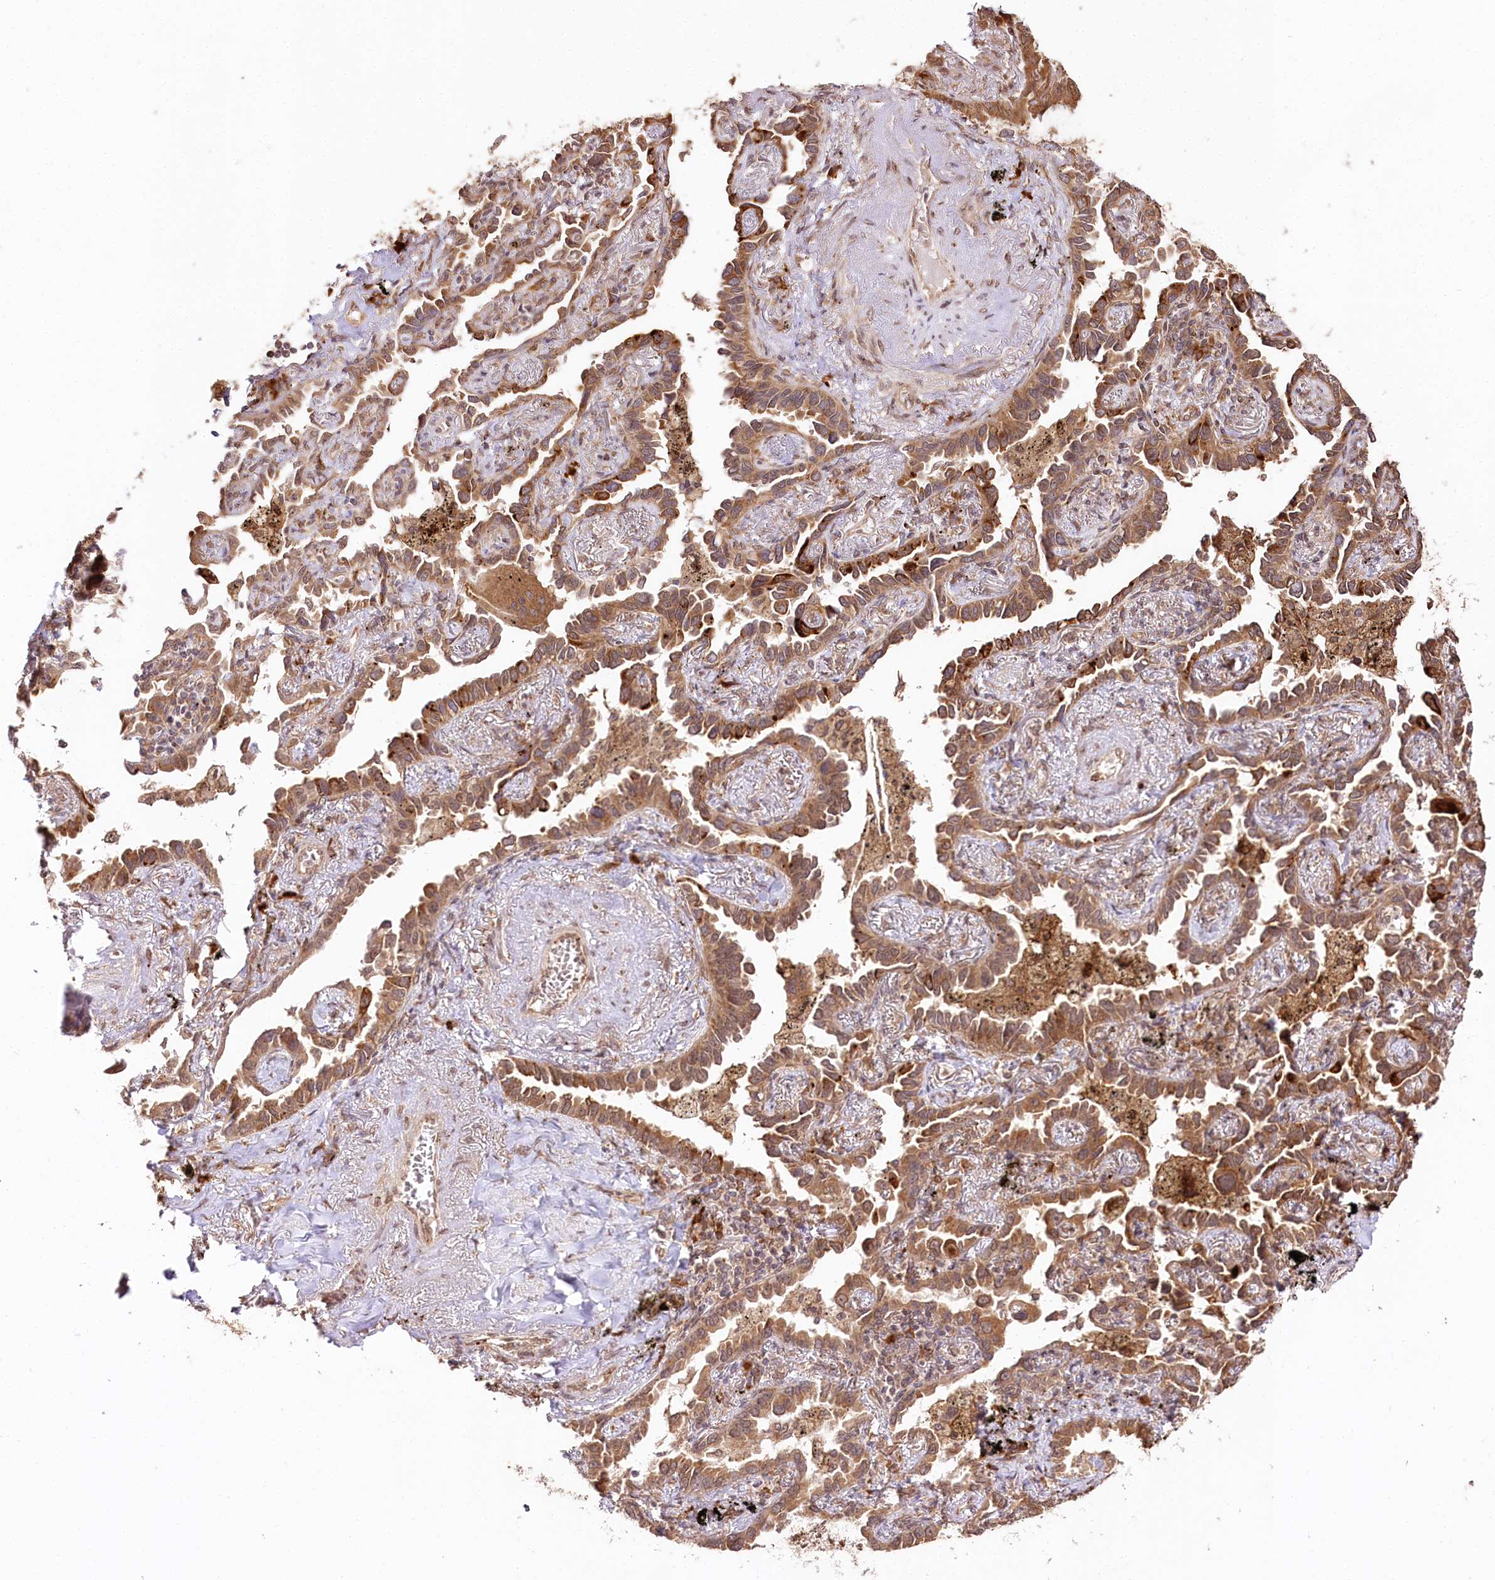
{"staining": {"intensity": "moderate", "quantity": ">75%", "location": "cytoplasmic/membranous,nuclear"}, "tissue": "lung cancer", "cell_type": "Tumor cells", "image_type": "cancer", "snomed": [{"axis": "morphology", "description": "Adenocarcinoma, NOS"}, {"axis": "topography", "description": "Lung"}], "caption": "Immunohistochemistry of human lung adenocarcinoma shows medium levels of moderate cytoplasmic/membranous and nuclear staining in about >75% of tumor cells.", "gene": "ENSG00000144785", "patient": {"sex": "male", "age": 67}}